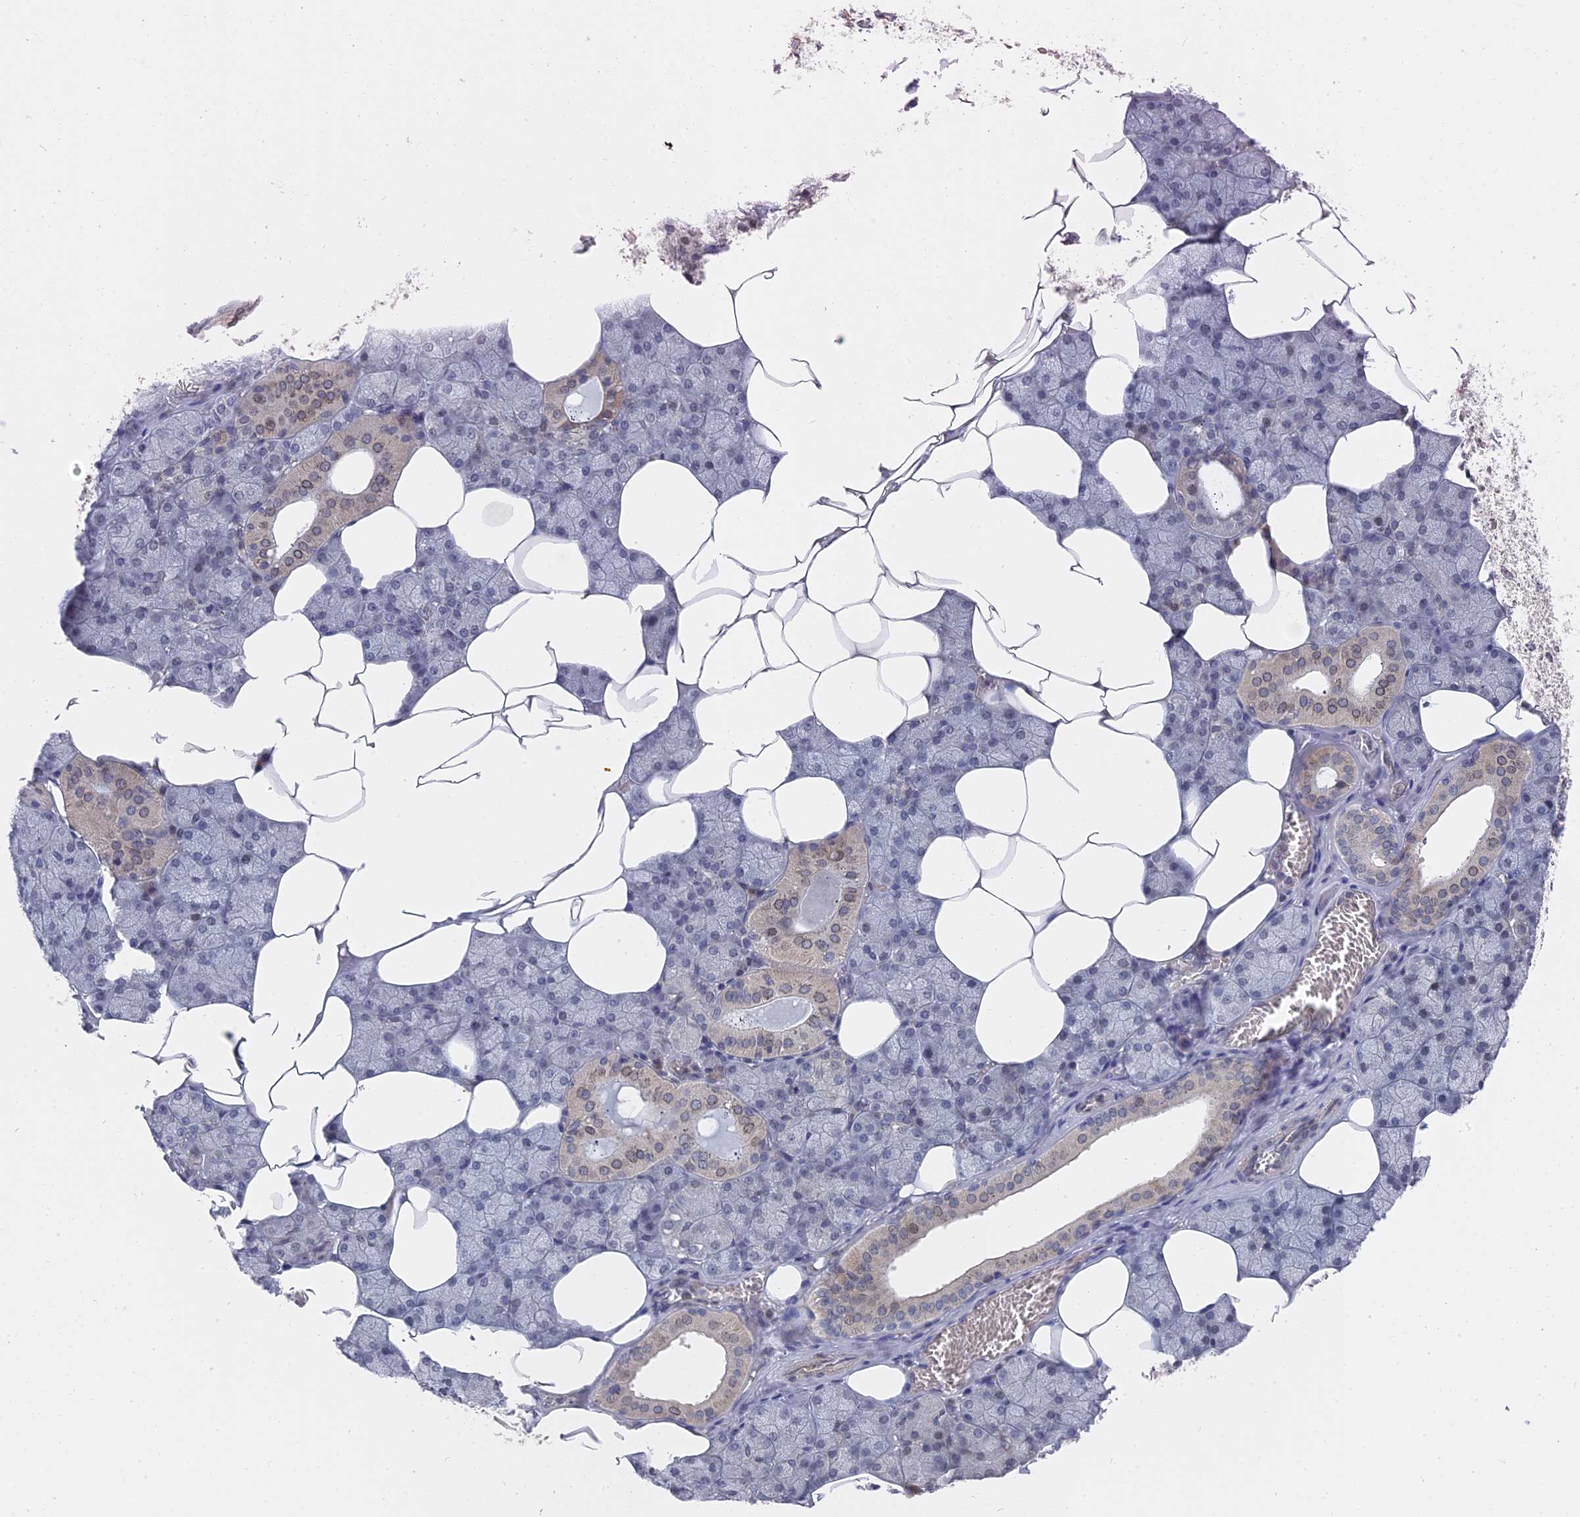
{"staining": {"intensity": "weak", "quantity": "<25%", "location": "cytoplasmic/membranous,nuclear"}, "tissue": "salivary gland", "cell_type": "Glandular cells", "image_type": "normal", "snomed": [{"axis": "morphology", "description": "Normal tissue, NOS"}, {"axis": "topography", "description": "Salivary gland"}], "caption": "Immunohistochemistry image of benign salivary gland: salivary gland stained with DAB (3,3'-diaminobenzidine) displays no significant protein positivity in glandular cells. The staining is performed using DAB (3,3'-diaminobenzidine) brown chromogen with nuclei counter-stained in using hematoxylin.", "gene": "MTRF1", "patient": {"sex": "male", "age": 62}}